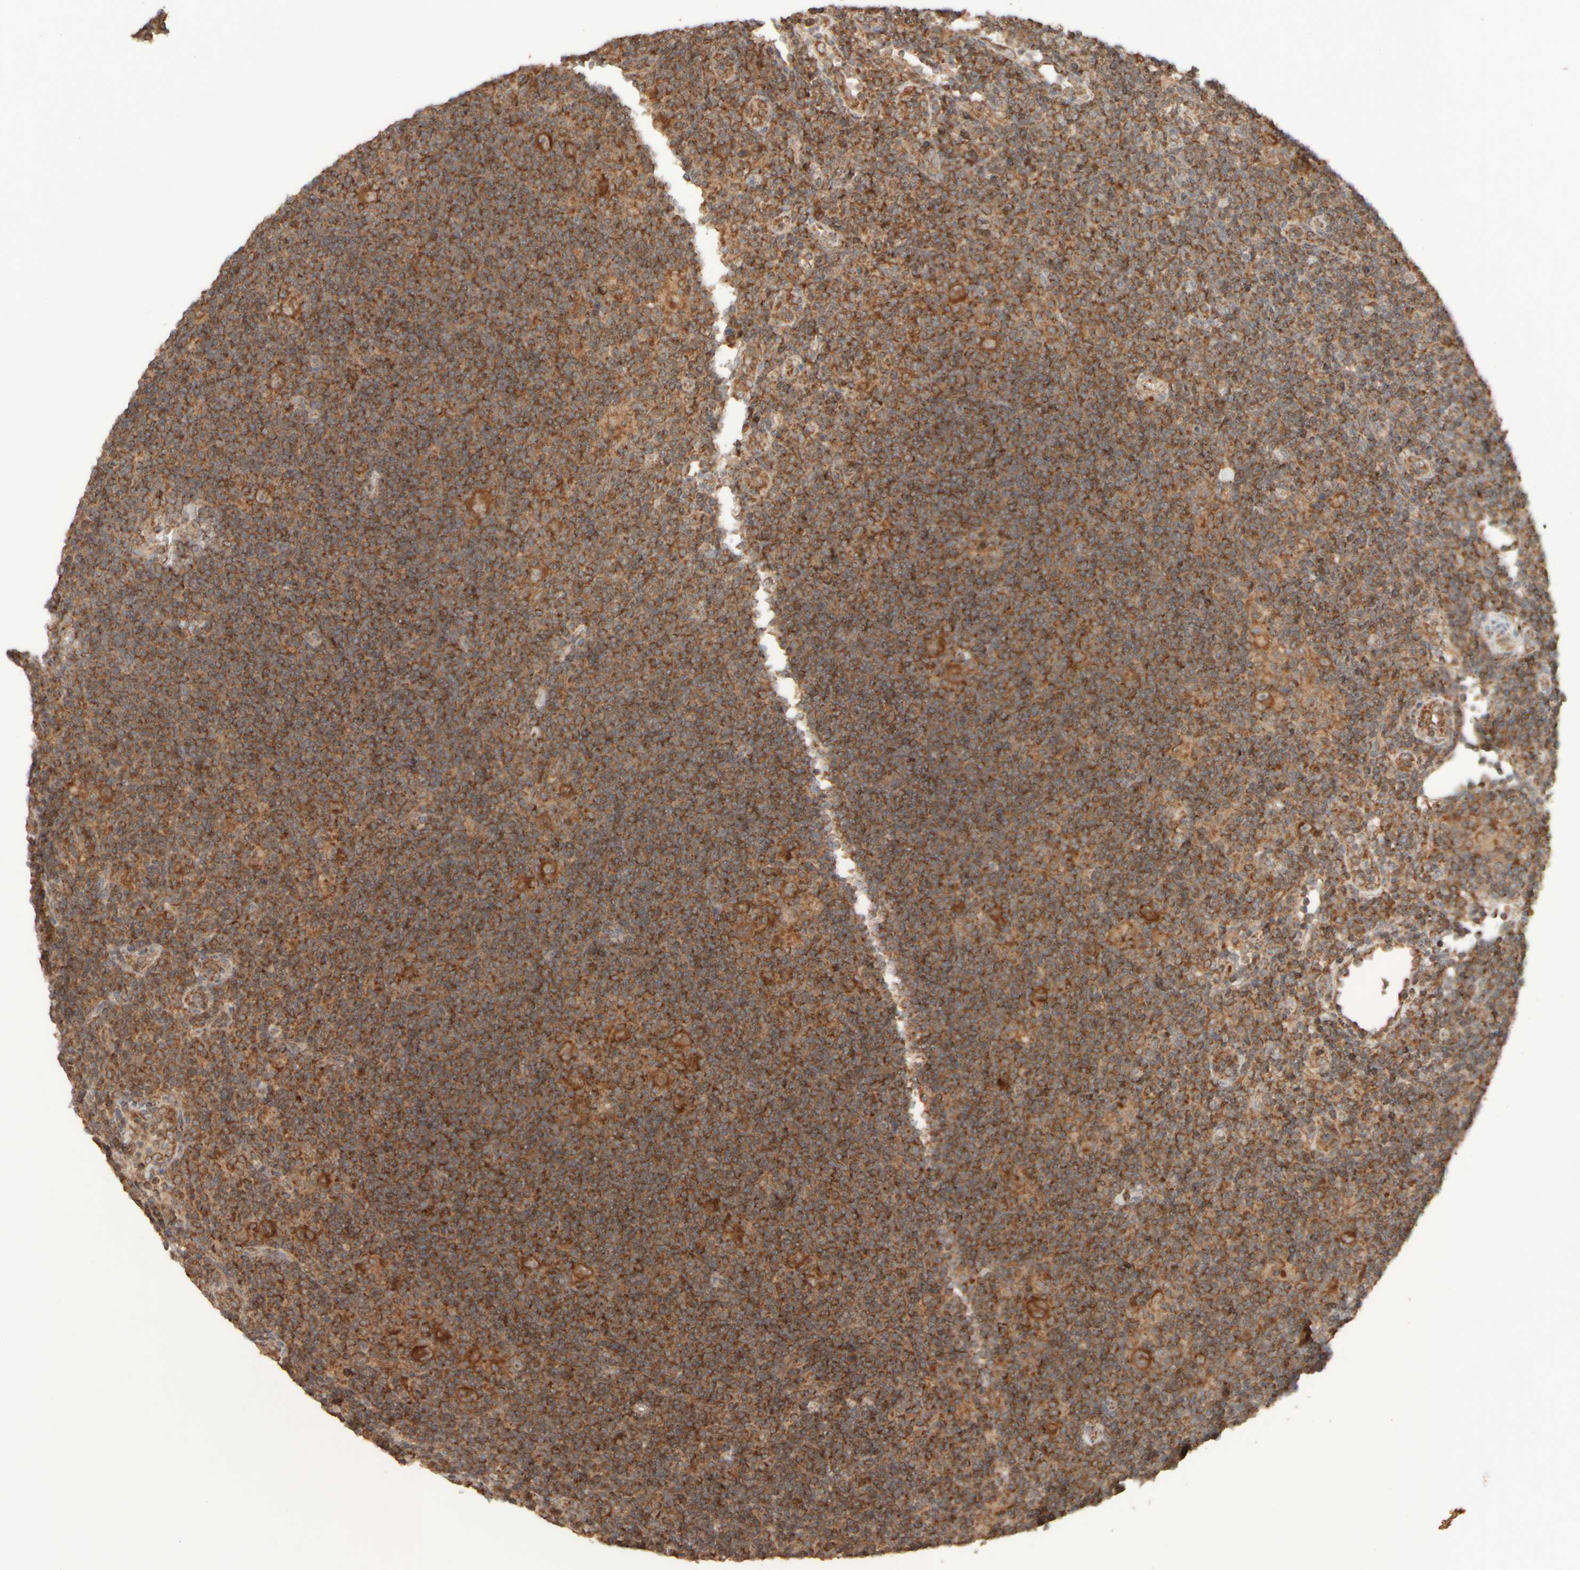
{"staining": {"intensity": "strong", "quantity": ">75%", "location": "cytoplasmic/membranous"}, "tissue": "lymphoma", "cell_type": "Tumor cells", "image_type": "cancer", "snomed": [{"axis": "morphology", "description": "Hodgkin's disease, NOS"}, {"axis": "topography", "description": "Lymph node"}], "caption": "Tumor cells exhibit high levels of strong cytoplasmic/membranous staining in approximately >75% of cells in human Hodgkin's disease.", "gene": "EIF2B3", "patient": {"sex": "female", "age": 57}}